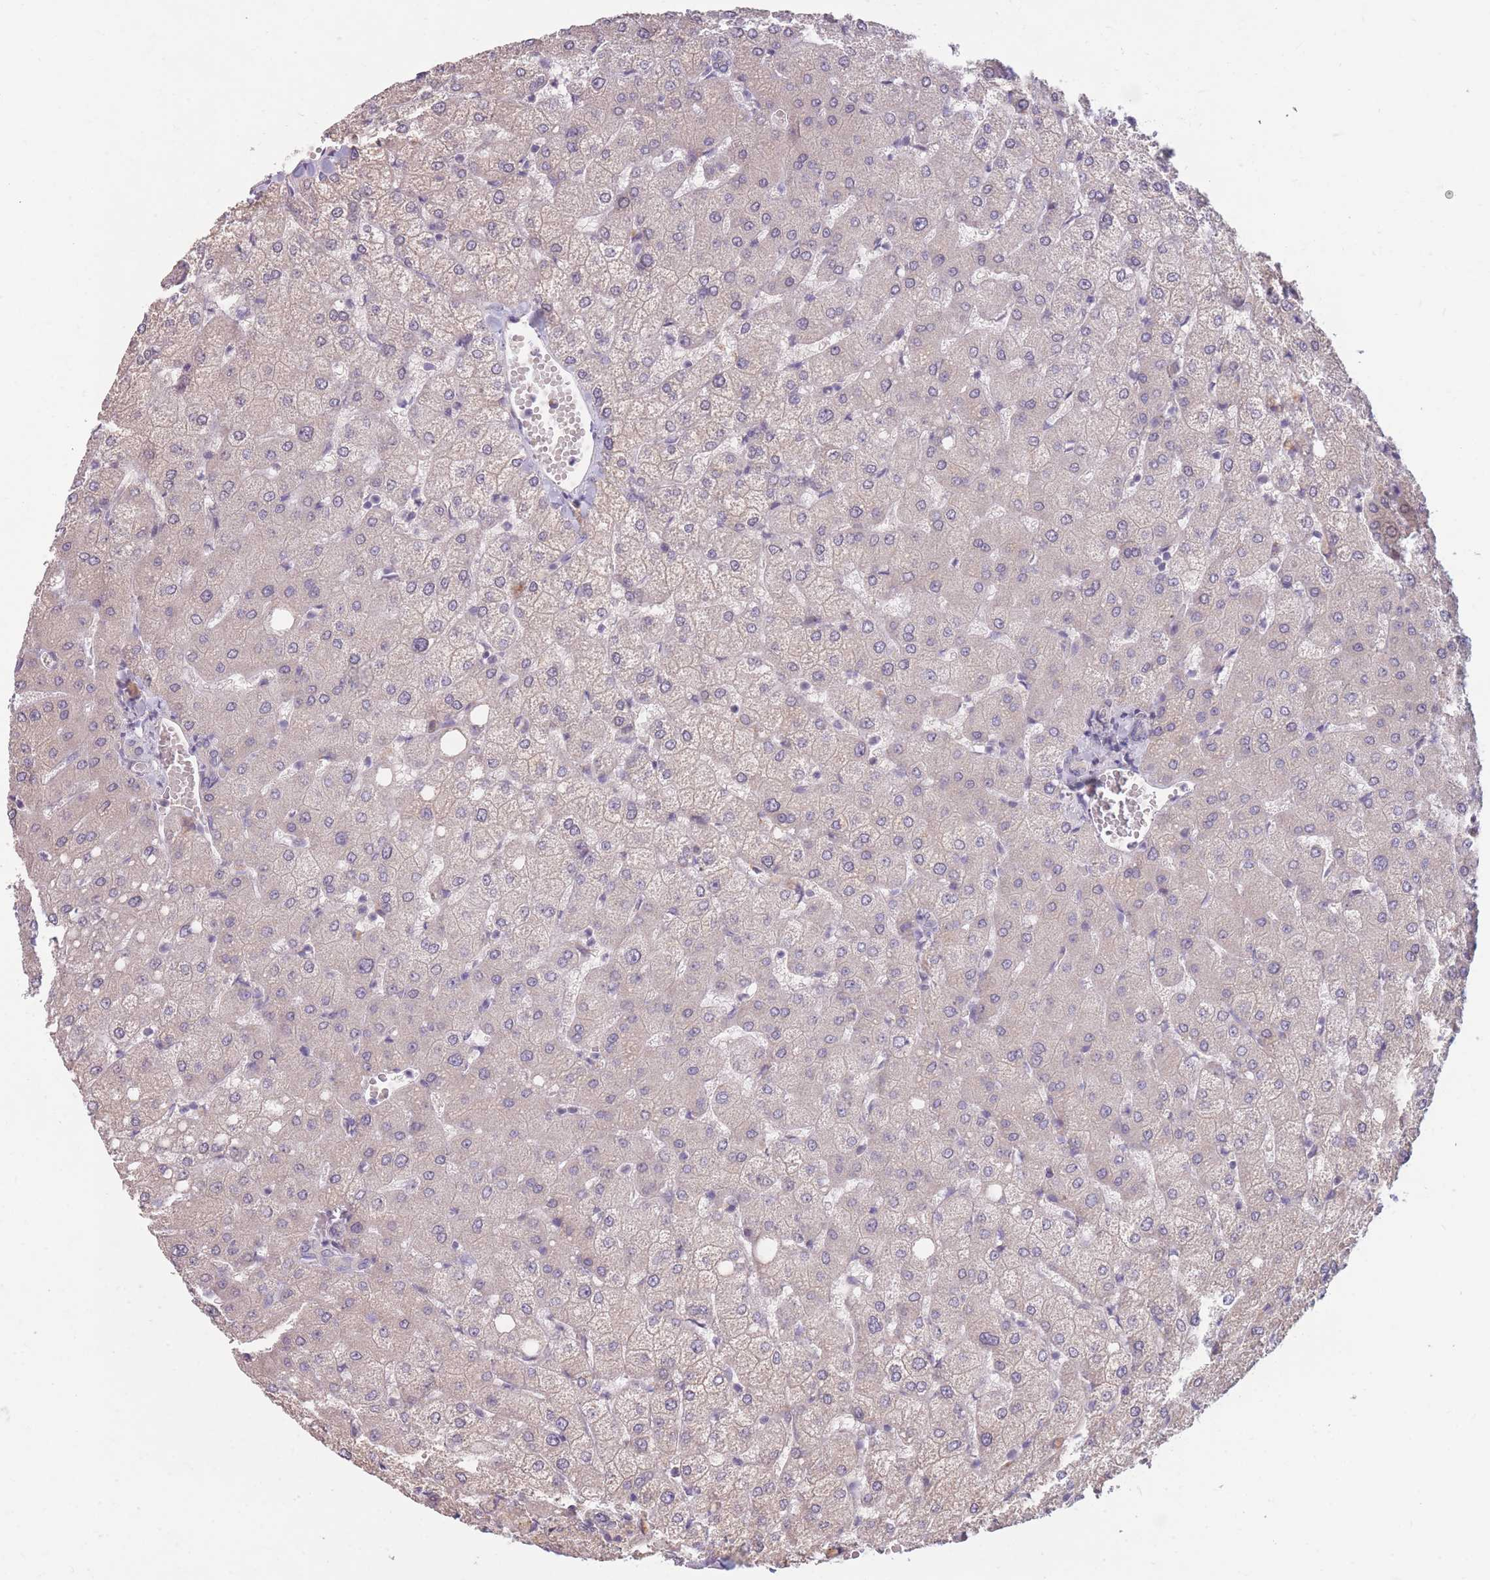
{"staining": {"intensity": "negative", "quantity": "none", "location": "none"}, "tissue": "liver", "cell_type": "Cholangiocytes", "image_type": "normal", "snomed": [{"axis": "morphology", "description": "Normal tissue, NOS"}, {"axis": "topography", "description": "Liver"}], "caption": "High power microscopy micrograph of an immunohistochemistry image of unremarkable liver, revealing no significant expression in cholangiocytes.", "gene": "CCNQ", "patient": {"sex": "female", "age": 54}}